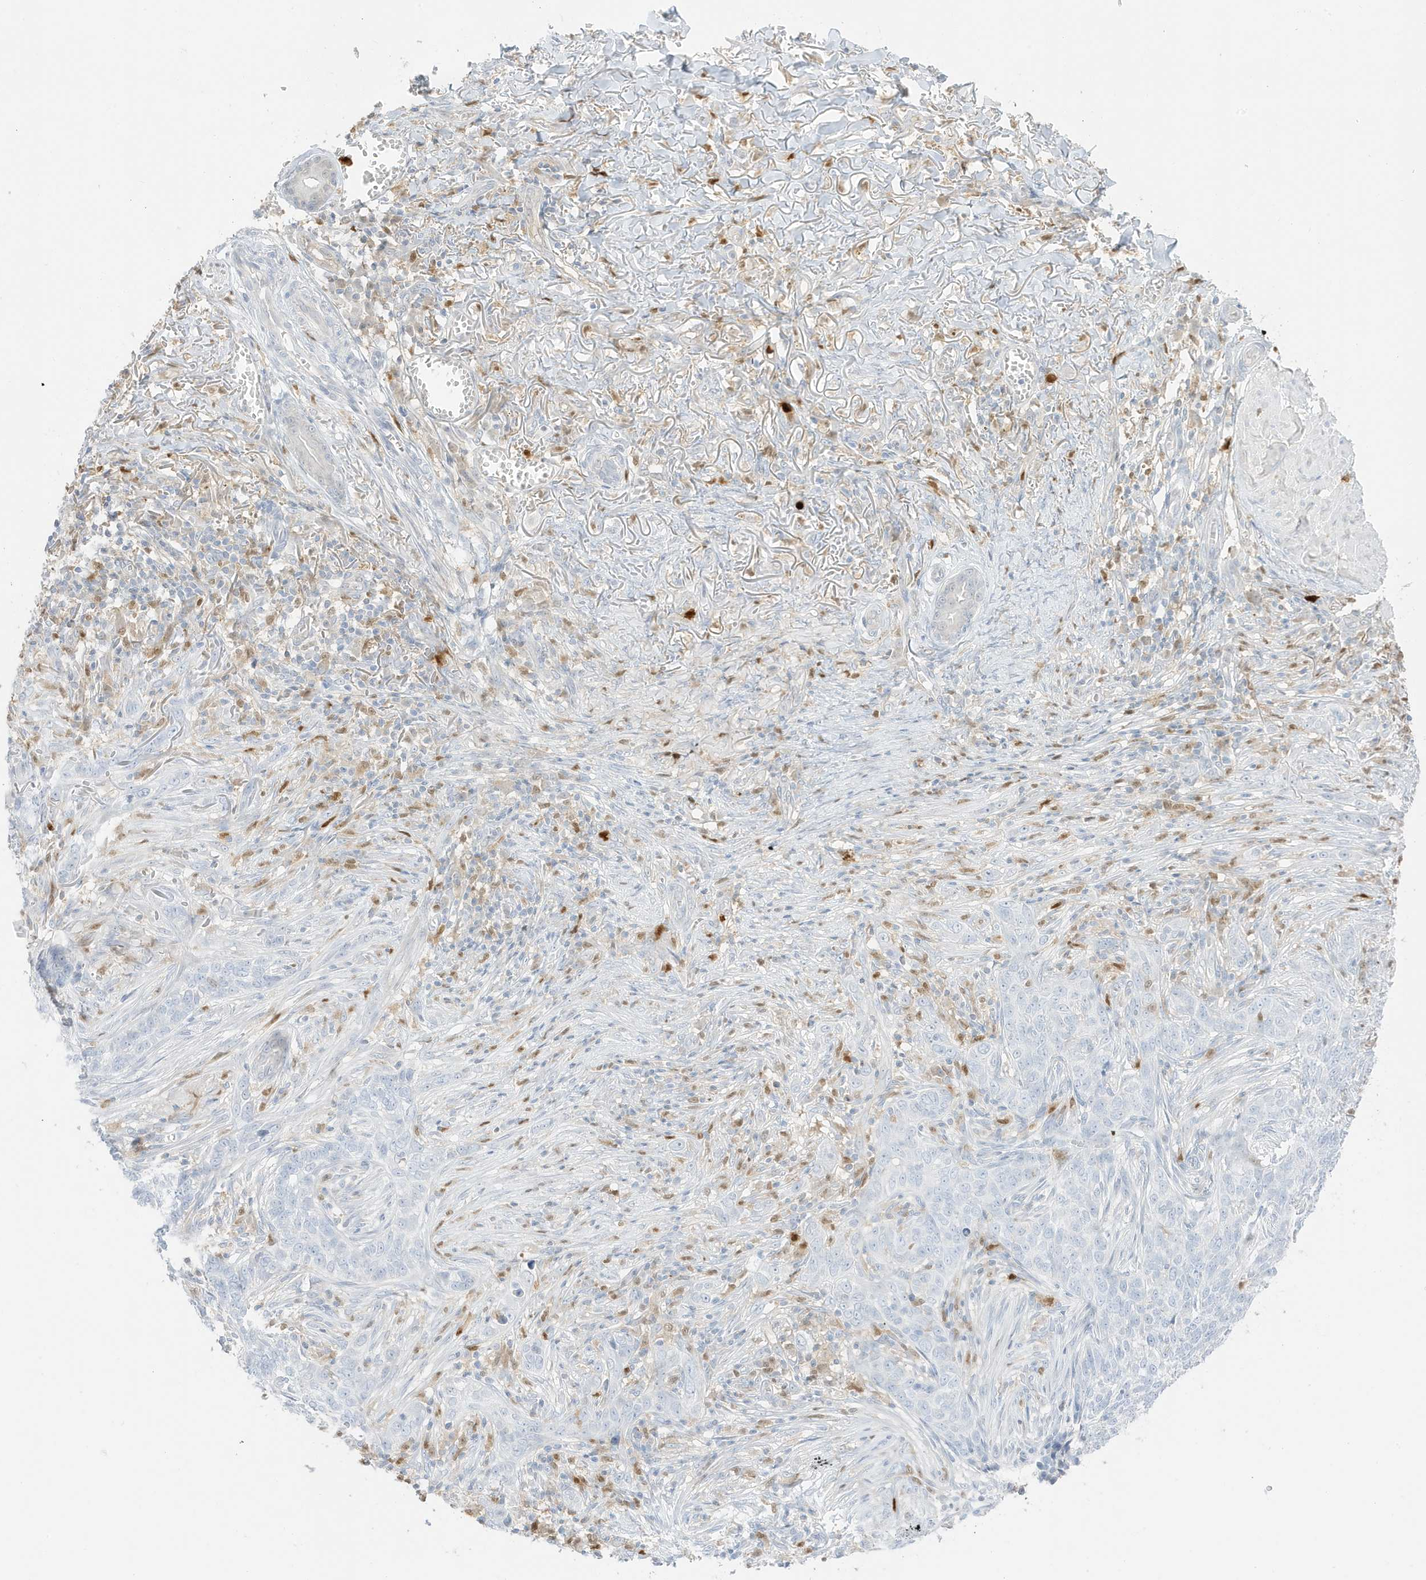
{"staining": {"intensity": "negative", "quantity": "none", "location": "none"}, "tissue": "skin cancer", "cell_type": "Tumor cells", "image_type": "cancer", "snomed": [{"axis": "morphology", "description": "Basal cell carcinoma"}, {"axis": "topography", "description": "Skin"}], "caption": "The photomicrograph reveals no staining of tumor cells in skin basal cell carcinoma.", "gene": "GCA", "patient": {"sex": "male", "age": 85}}